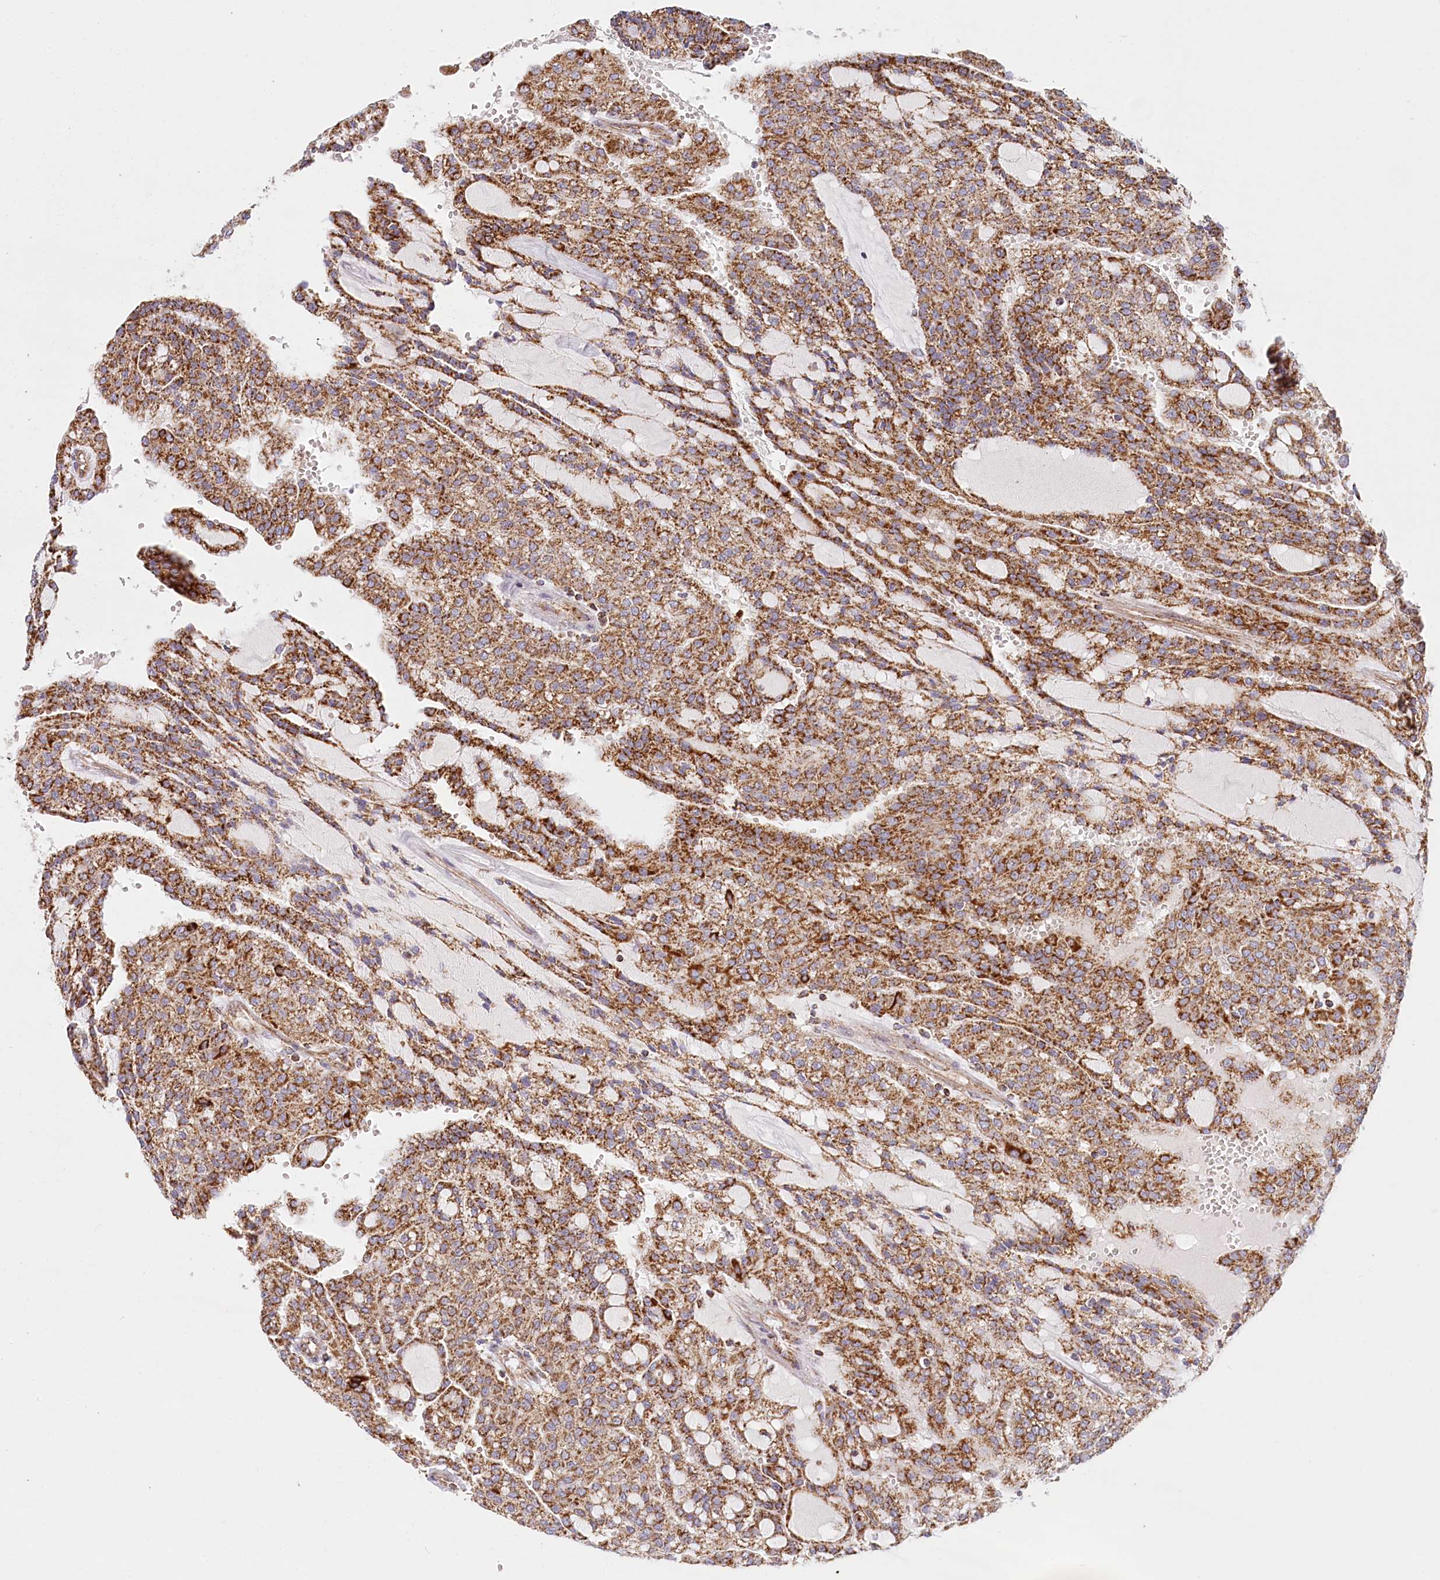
{"staining": {"intensity": "strong", "quantity": ">75%", "location": "cytoplasmic/membranous"}, "tissue": "renal cancer", "cell_type": "Tumor cells", "image_type": "cancer", "snomed": [{"axis": "morphology", "description": "Adenocarcinoma, NOS"}, {"axis": "topography", "description": "Kidney"}], "caption": "About >75% of tumor cells in human renal cancer (adenocarcinoma) exhibit strong cytoplasmic/membranous protein expression as visualized by brown immunohistochemical staining.", "gene": "UMPS", "patient": {"sex": "male", "age": 63}}